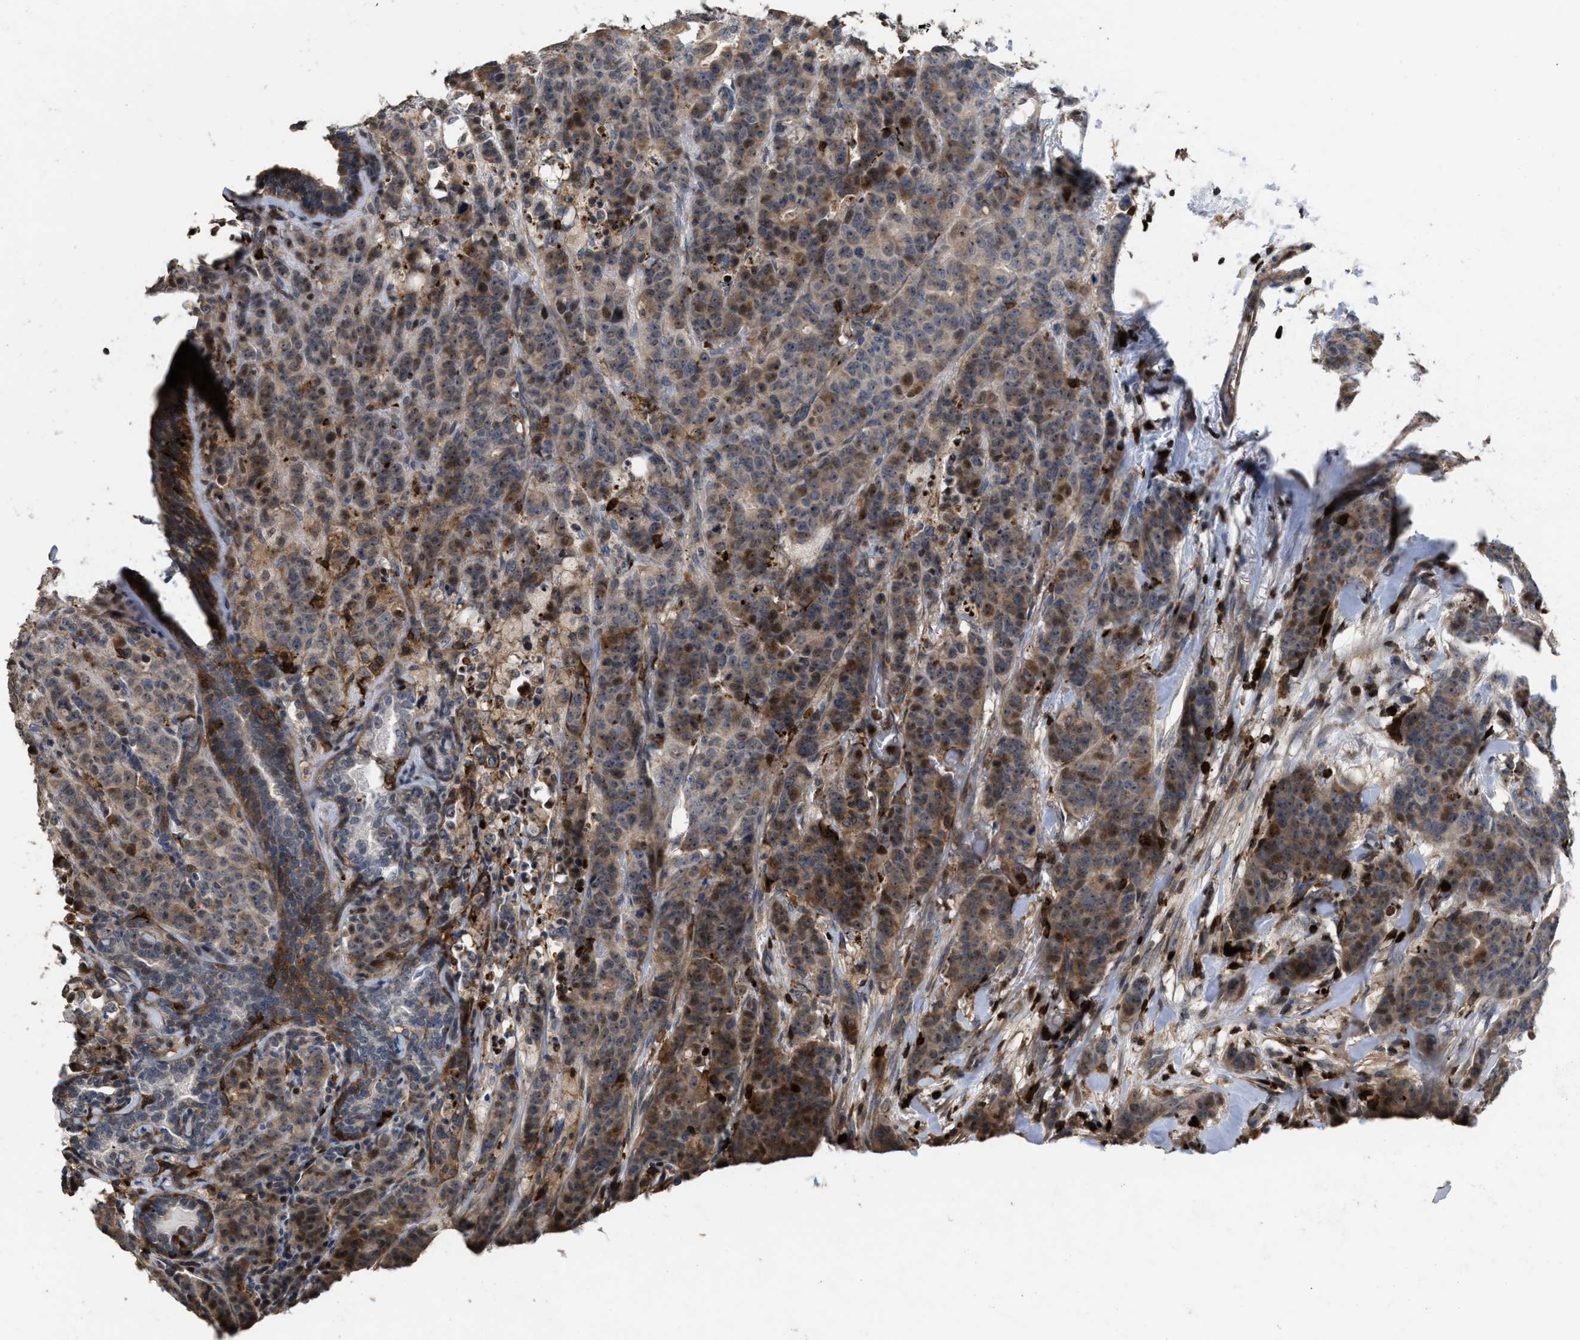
{"staining": {"intensity": "moderate", "quantity": "25%-75%", "location": "cytoplasmic/membranous,nuclear"}, "tissue": "breast cancer", "cell_type": "Tumor cells", "image_type": "cancer", "snomed": [{"axis": "morphology", "description": "Normal tissue, NOS"}, {"axis": "morphology", "description": "Duct carcinoma"}, {"axis": "topography", "description": "Breast"}], "caption": "Immunohistochemical staining of breast cancer (infiltrating ductal carcinoma) shows medium levels of moderate cytoplasmic/membranous and nuclear protein expression in about 25%-75% of tumor cells.", "gene": "PTPRE", "patient": {"sex": "female", "age": 40}}